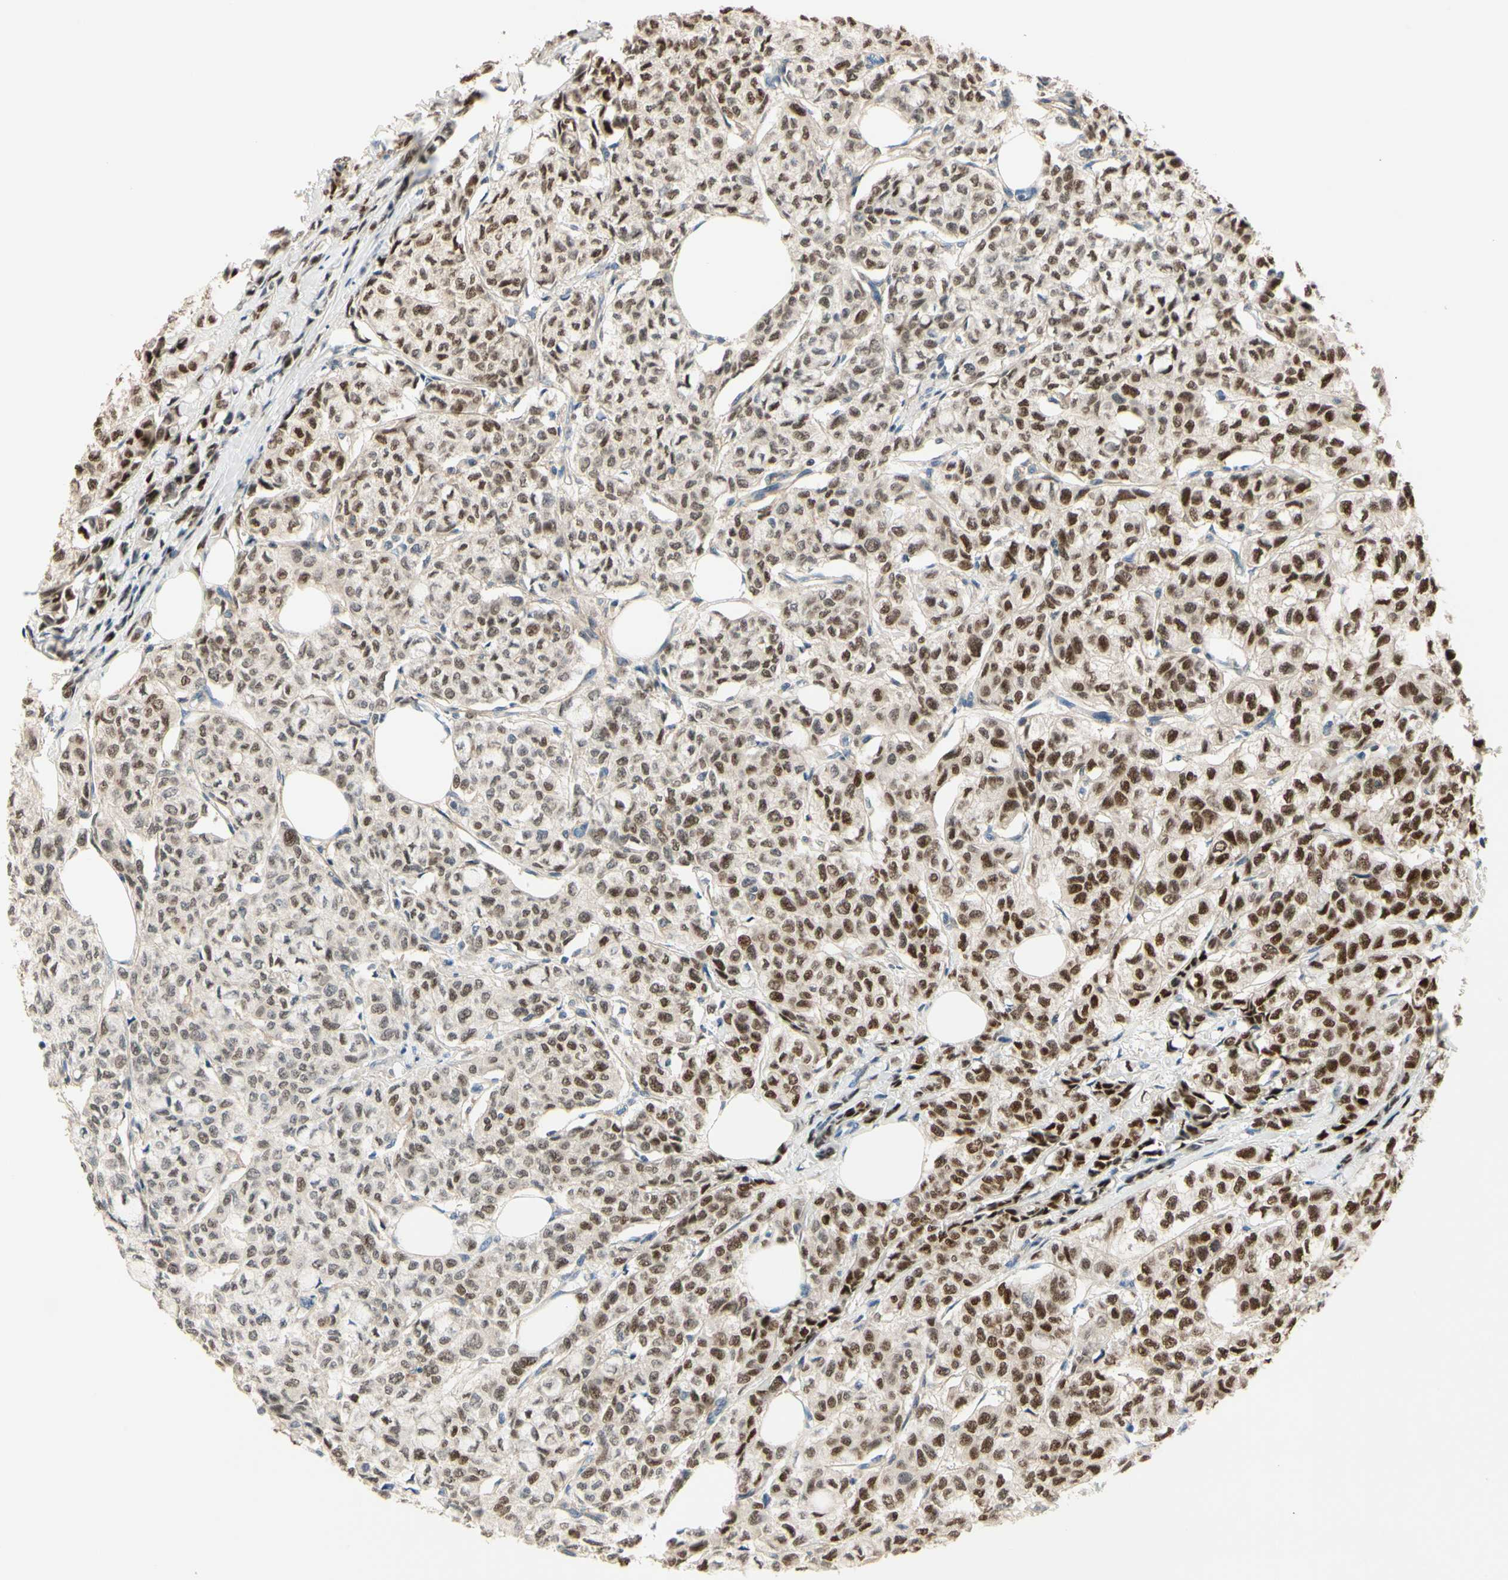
{"staining": {"intensity": "moderate", "quantity": ">75%", "location": "cytoplasmic/membranous,nuclear"}, "tissue": "breast cancer", "cell_type": "Tumor cells", "image_type": "cancer", "snomed": [{"axis": "morphology", "description": "Lobular carcinoma"}, {"axis": "topography", "description": "Breast"}], "caption": "Breast lobular carcinoma stained with IHC displays moderate cytoplasmic/membranous and nuclear positivity in about >75% of tumor cells.", "gene": "NFYA", "patient": {"sex": "female", "age": 60}}